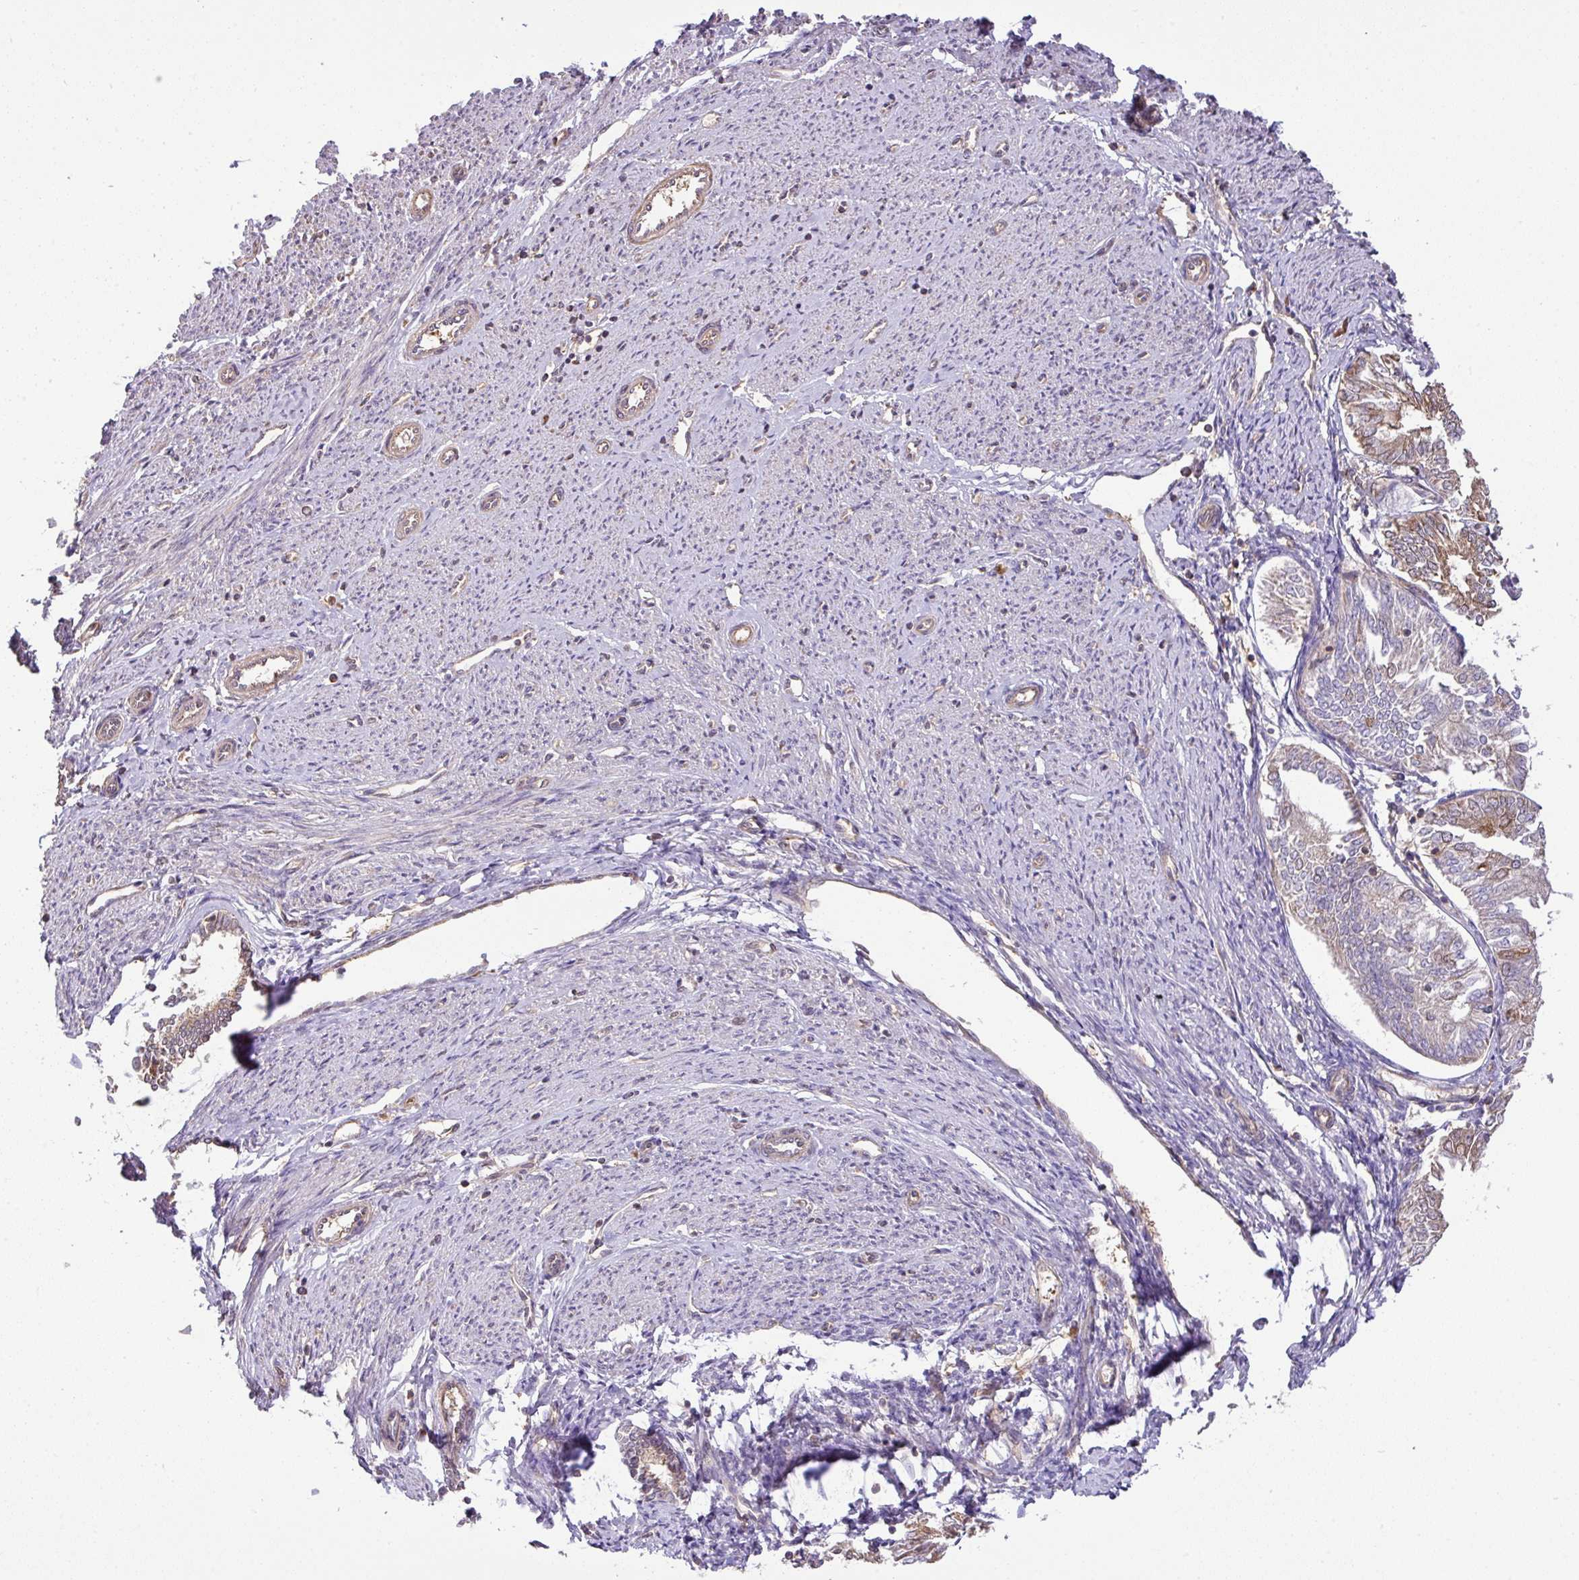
{"staining": {"intensity": "moderate", "quantity": "<25%", "location": "cytoplasmic/membranous"}, "tissue": "endometrial cancer", "cell_type": "Tumor cells", "image_type": "cancer", "snomed": [{"axis": "morphology", "description": "Adenocarcinoma, NOS"}, {"axis": "topography", "description": "Endometrium"}], "caption": "This photomicrograph exhibits adenocarcinoma (endometrial) stained with immunohistochemistry (IHC) to label a protein in brown. The cytoplasmic/membranous of tumor cells show moderate positivity for the protein. Nuclei are counter-stained blue.", "gene": "GSPT1", "patient": {"sex": "female", "age": 58}}